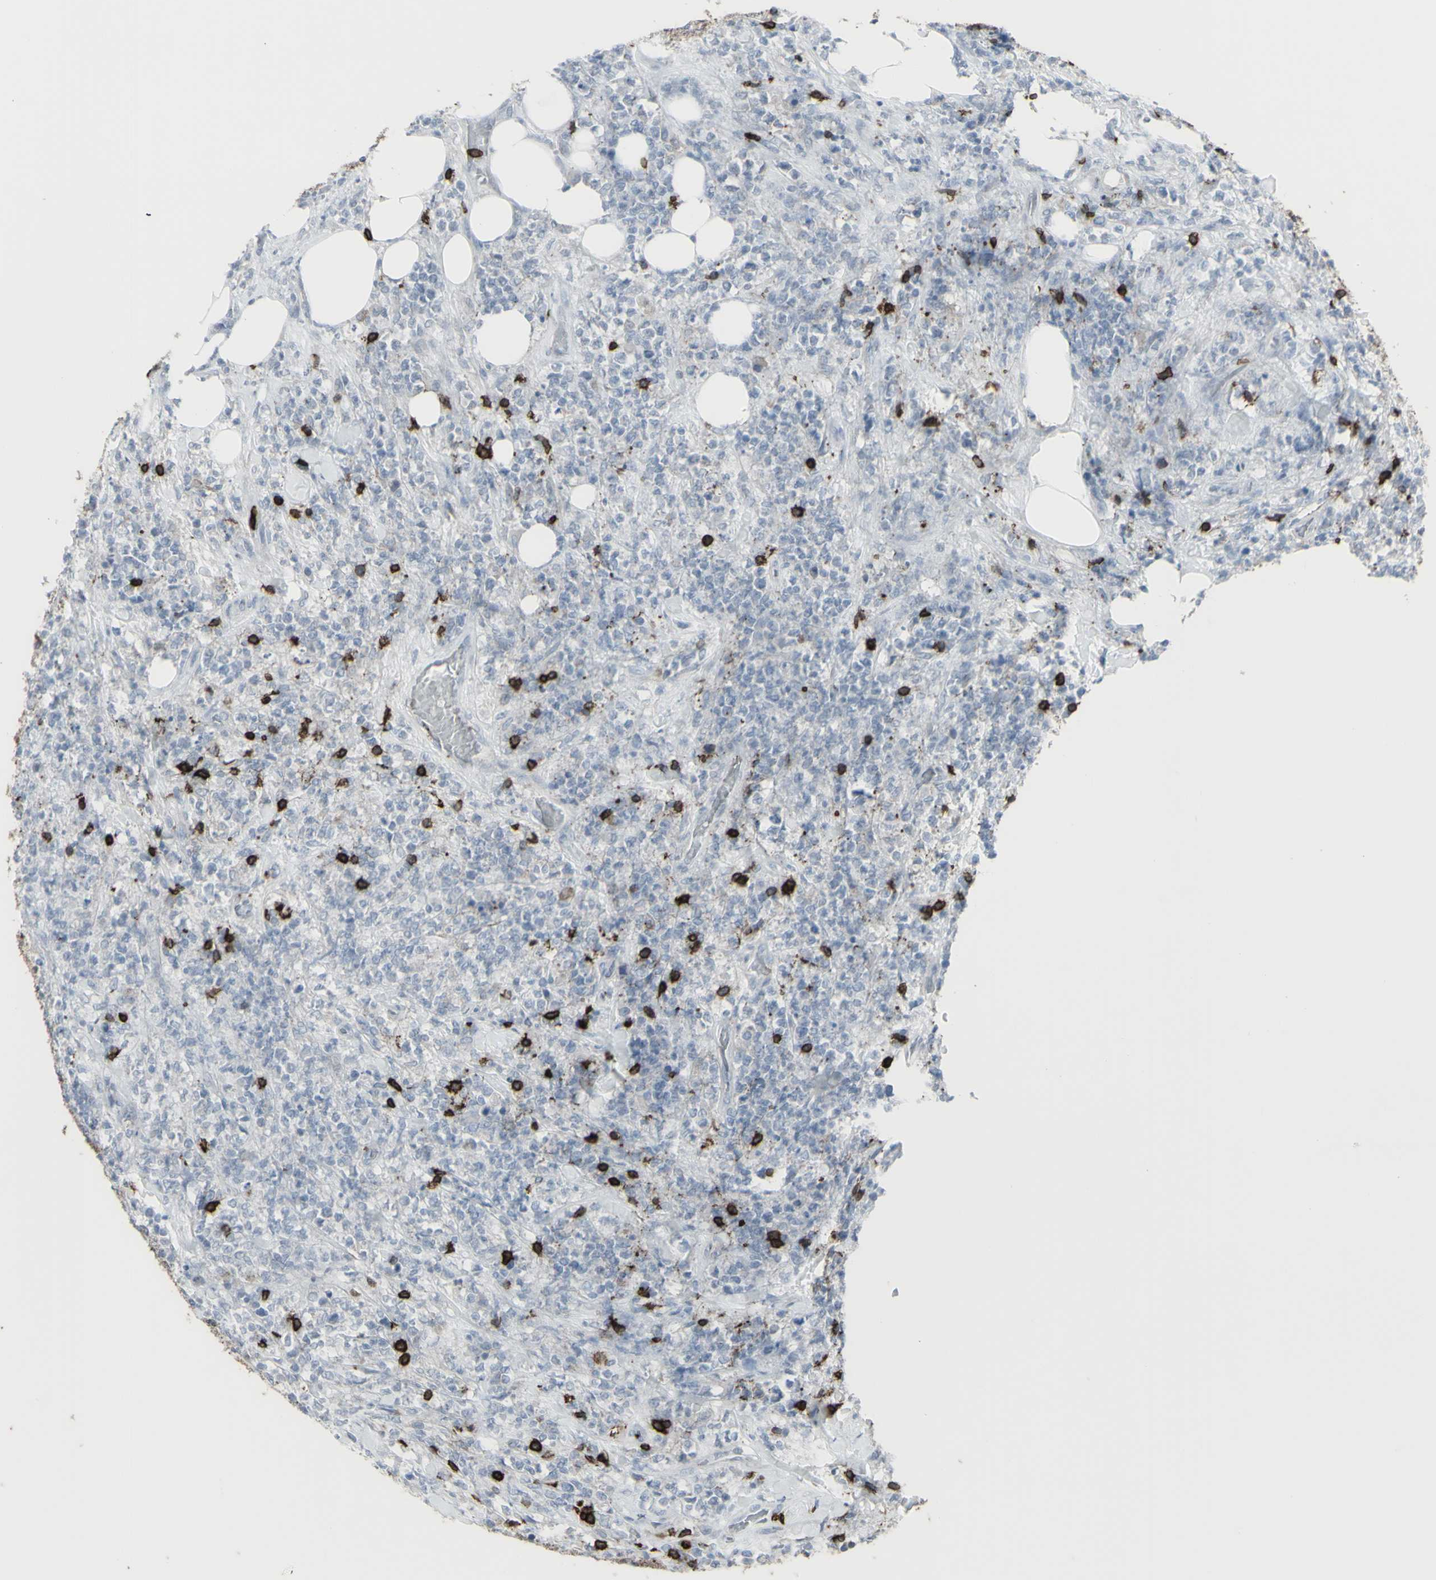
{"staining": {"intensity": "strong", "quantity": "<25%", "location": "cytoplasmic/membranous"}, "tissue": "lymphoma", "cell_type": "Tumor cells", "image_type": "cancer", "snomed": [{"axis": "morphology", "description": "Malignant lymphoma, non-Hodgkin's type, High grade"}, {"axis": "topography", "description": "Soft tissue"}], "caption": "Immunohistochemical staining of malignant lymphoma, non-Hodgkin's type (high-grade) displays medium levels of strong cytoplasmic/membranous protein staining in about <25% of tumor cells.", "gene": "CD247", "patient": {"sex": "male", "age": 18}}